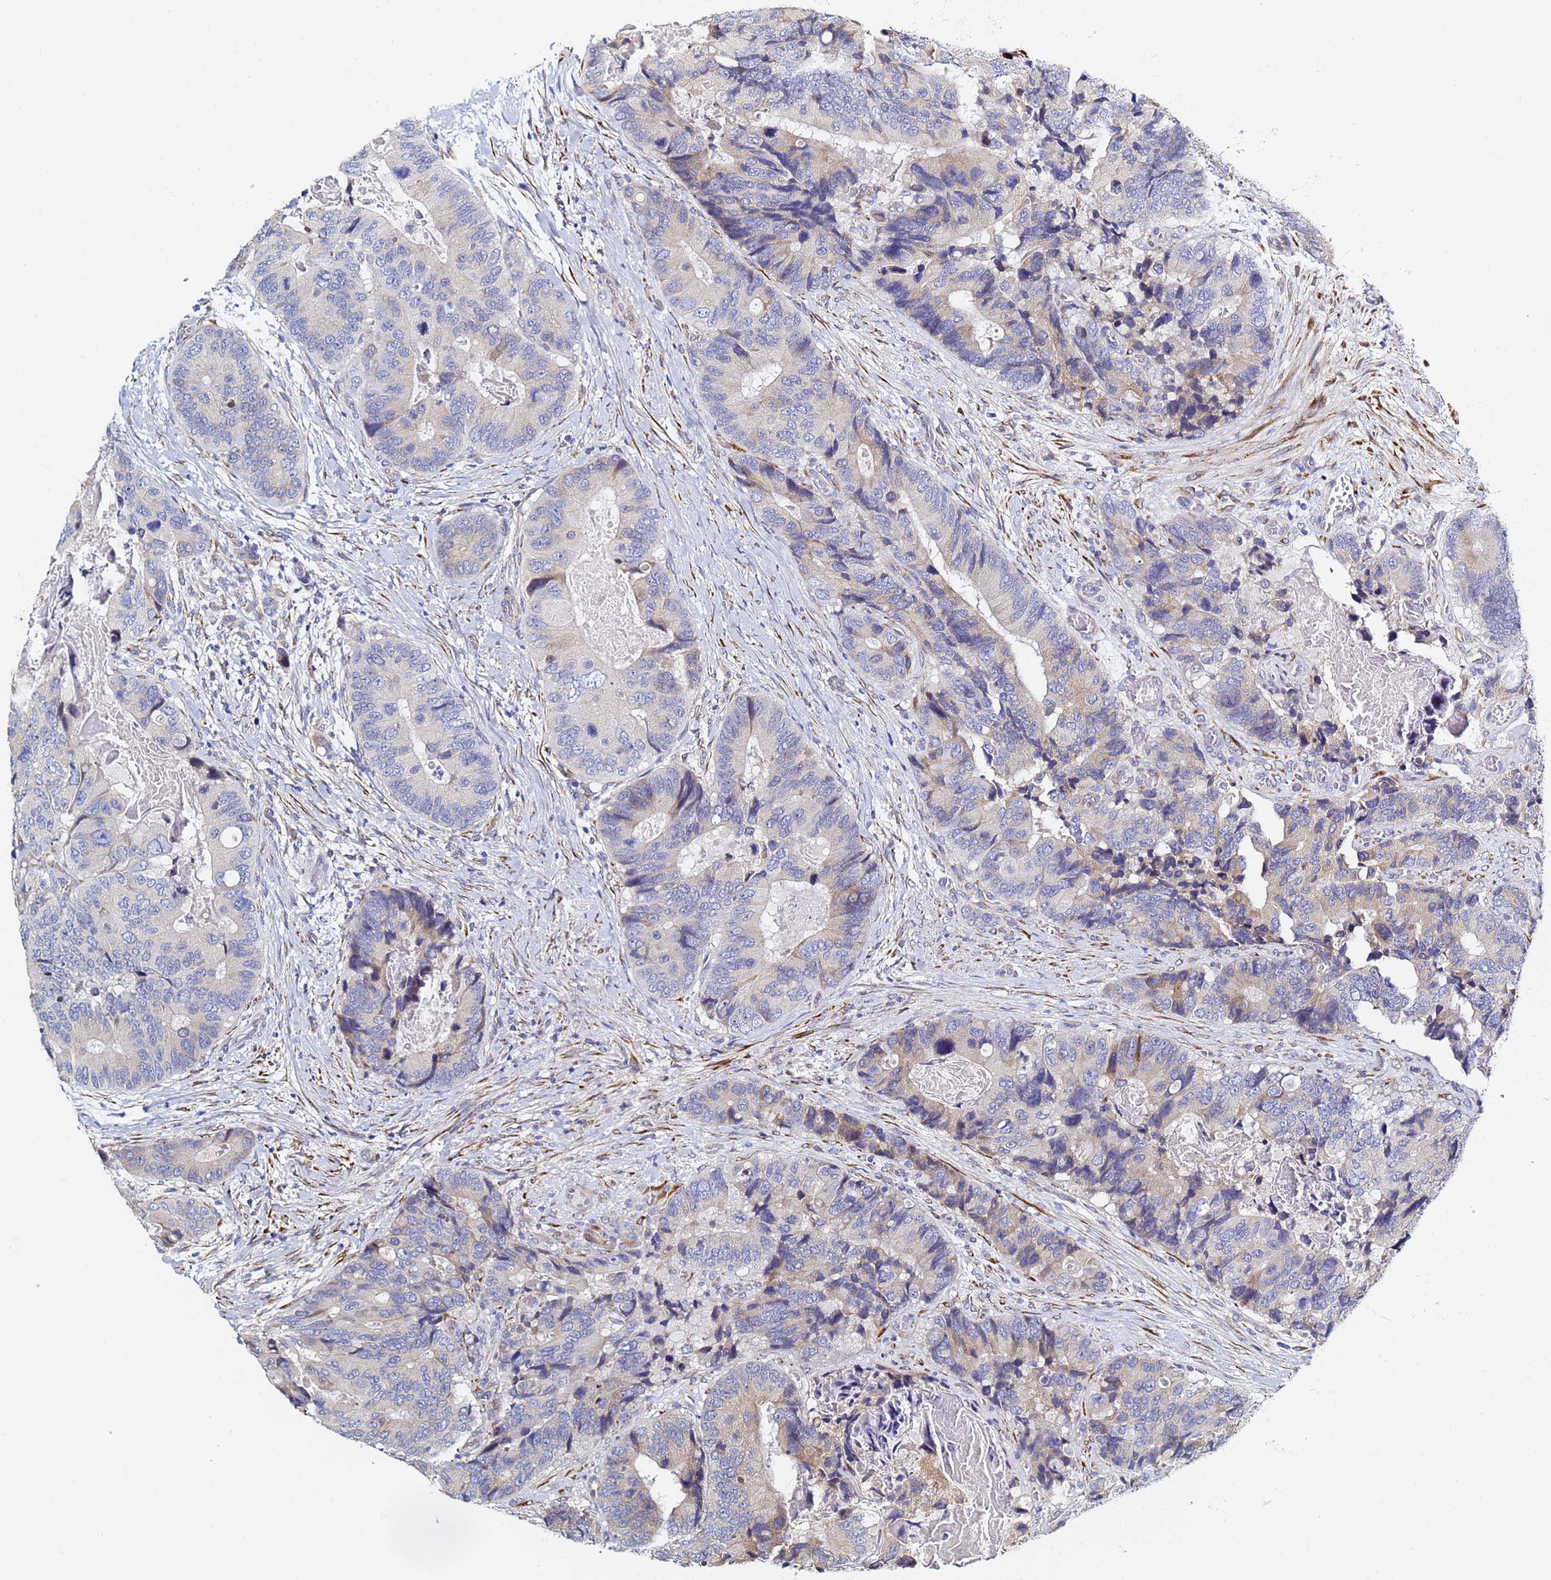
{"staining": {"intensity": "negative", "quantity": "none", "location": "none"}, "tissue": "colorectal cancer", "cell_type": "Tumor cells", "image_type": "cancer", "snomed": [{"axis": "morphology", "description": "Adenocarcinoma, NOS"}, {"axis": "topography", "description": "Colon"}], "caption": "DAB (3,3'-diaminobenzidine) immunohistochemical staining of colorectal adenocarcinoma shows no significant positivity in tumor cells. The staining was performed using DAB to visualize the protein expression in brown, while the nuclei were stained in blue with hematoxylin (Magnification: 20x).", "gene": "GDAP2", "patient": {"sex": "male", "age": 84}}